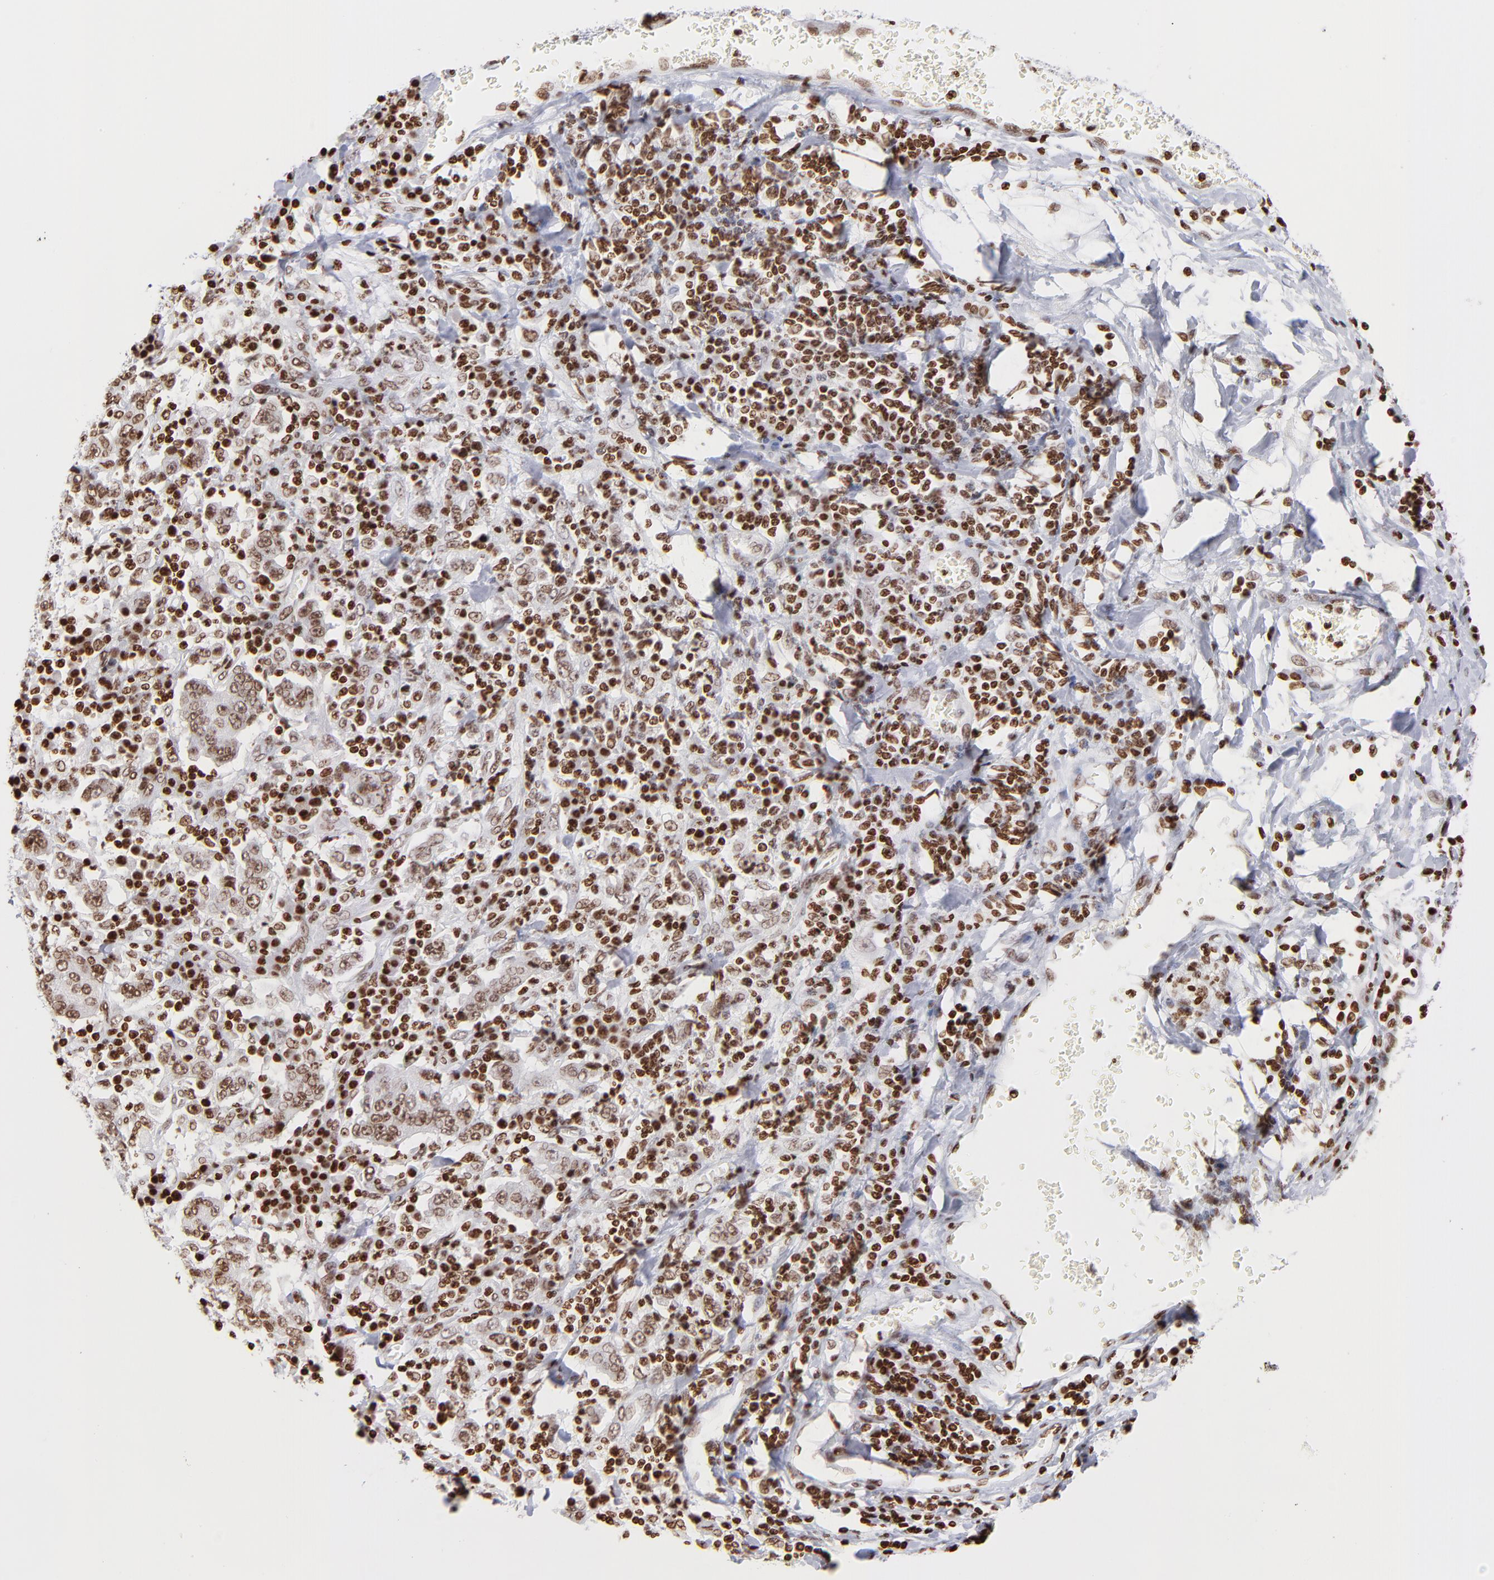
{"staining": {"intensity": "moderate", "quantity": ">75%", "location": "nuclear"}, "tissue": "stomach cancer", "cell_type": "Tumor cells", "image_type": "cancer", "snomed": [{"axis": "morphology", "description": "Normal tissue, NOS"}, {"axis": "morphology", "description": "Adenocarcinoma, NOS"}, {"axis": "topography", "description": "Stomach, upper"}, {"axis": "topography", "description": "Stomach"}], "caption": "Tumor cells exhibit moderate nuclear expression in approximately >75% of cells in adenocarcinoma (stomach).", "gene": "RTL4", "patient": {"sex": "male", "age": 59}}